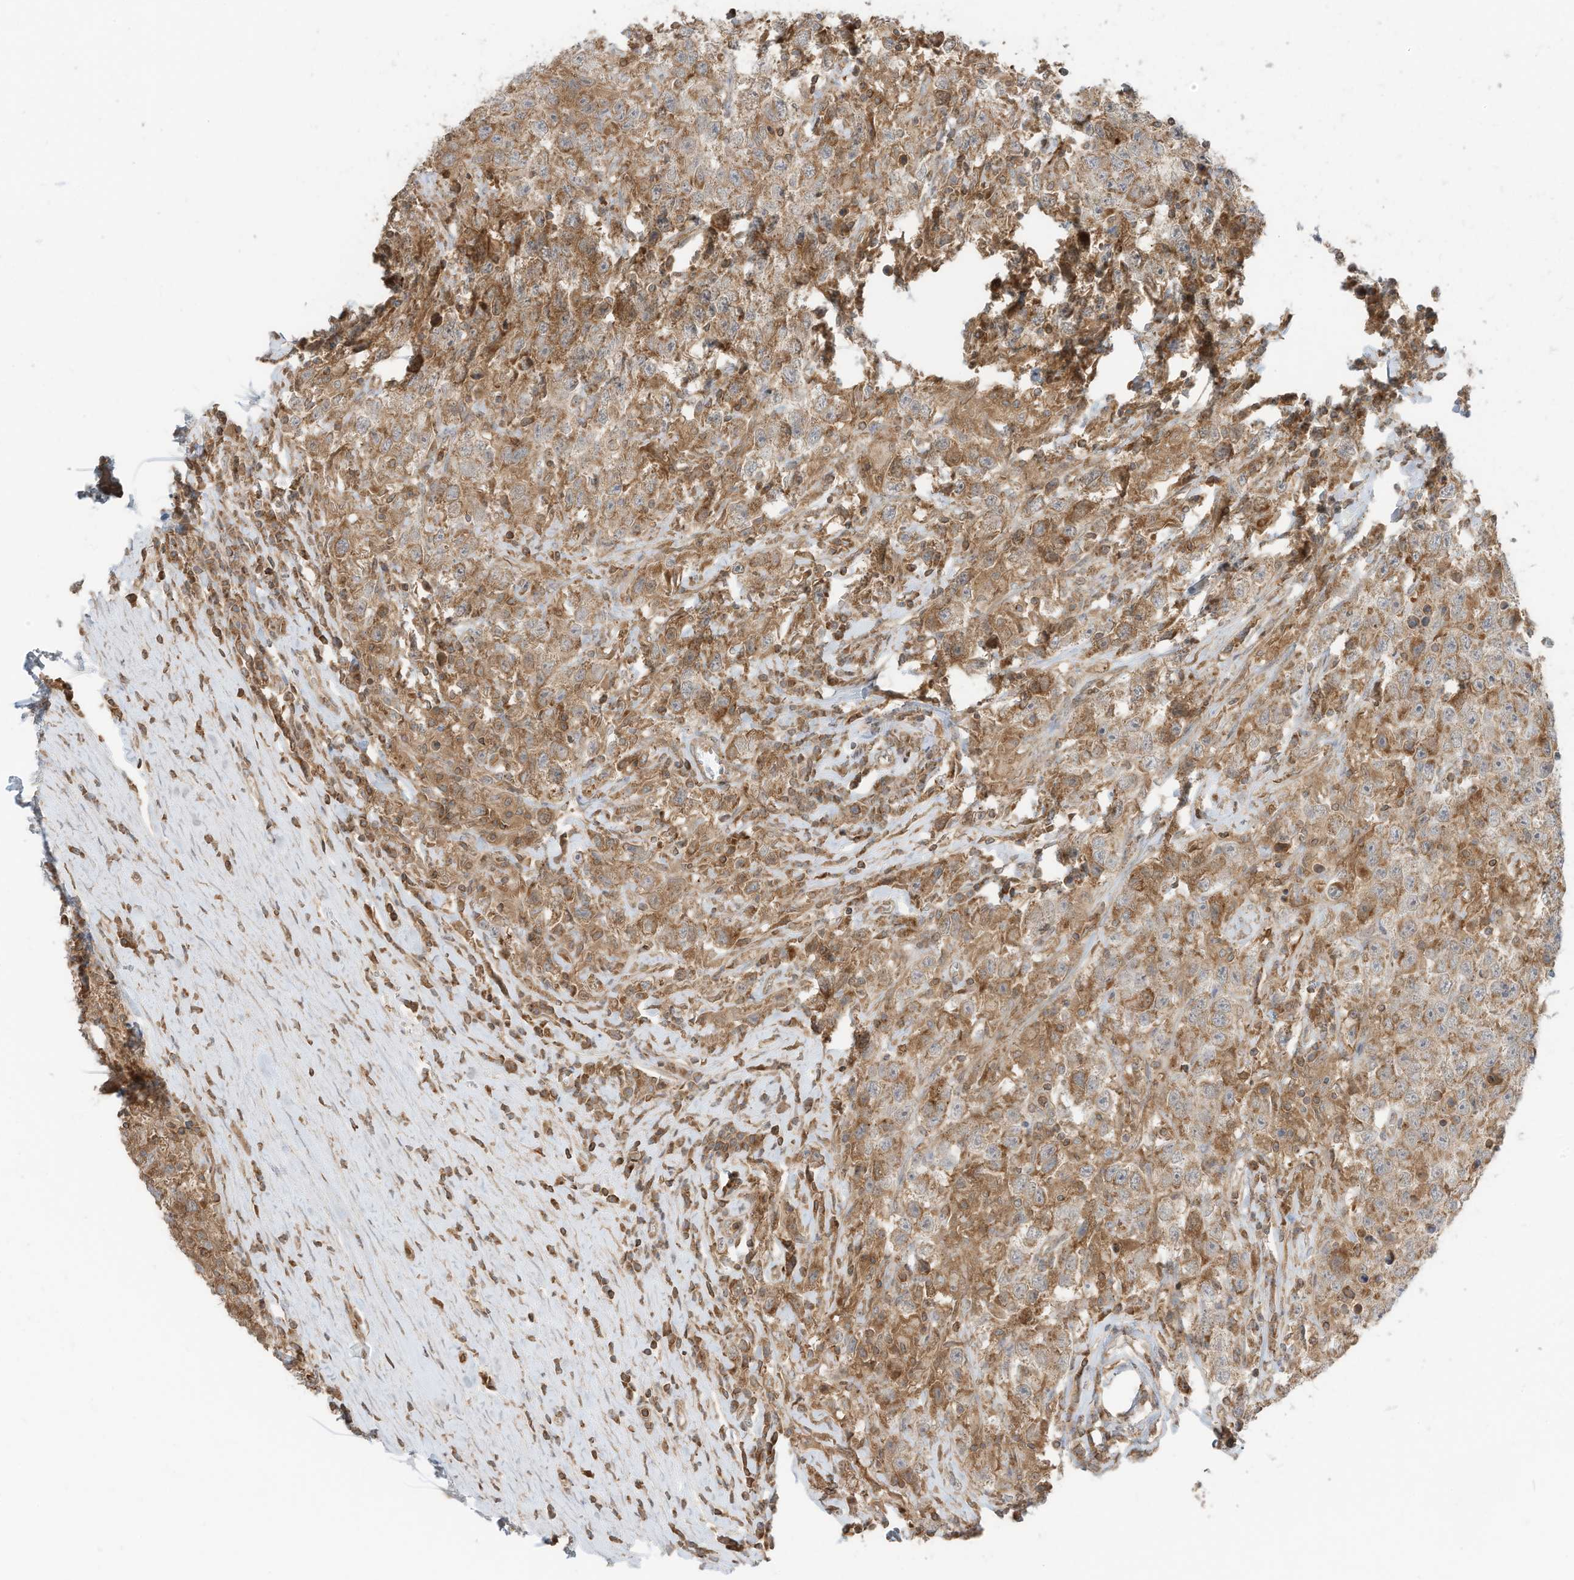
{"staining": {"intensity": "moderate", "quantity": ">75%", "location": "cytoplasmic/membranous"}, "tissue": "testis cancer", "cell_type": "Tumor cells", "image_type": "cancer", "snomed": [{"axis": "morphology", "description": "Seminoma, NOS"}, {"axis": "topography", "description": "Testis"}], "caption": "The image reveals staining of testis cancer (seminoma), revealing moderate cytoplasmic/membranous protein expression (brown color) within tumor cells.", "gene": "SLC25A12", "patient": {"sex": "male", "age": 41}}